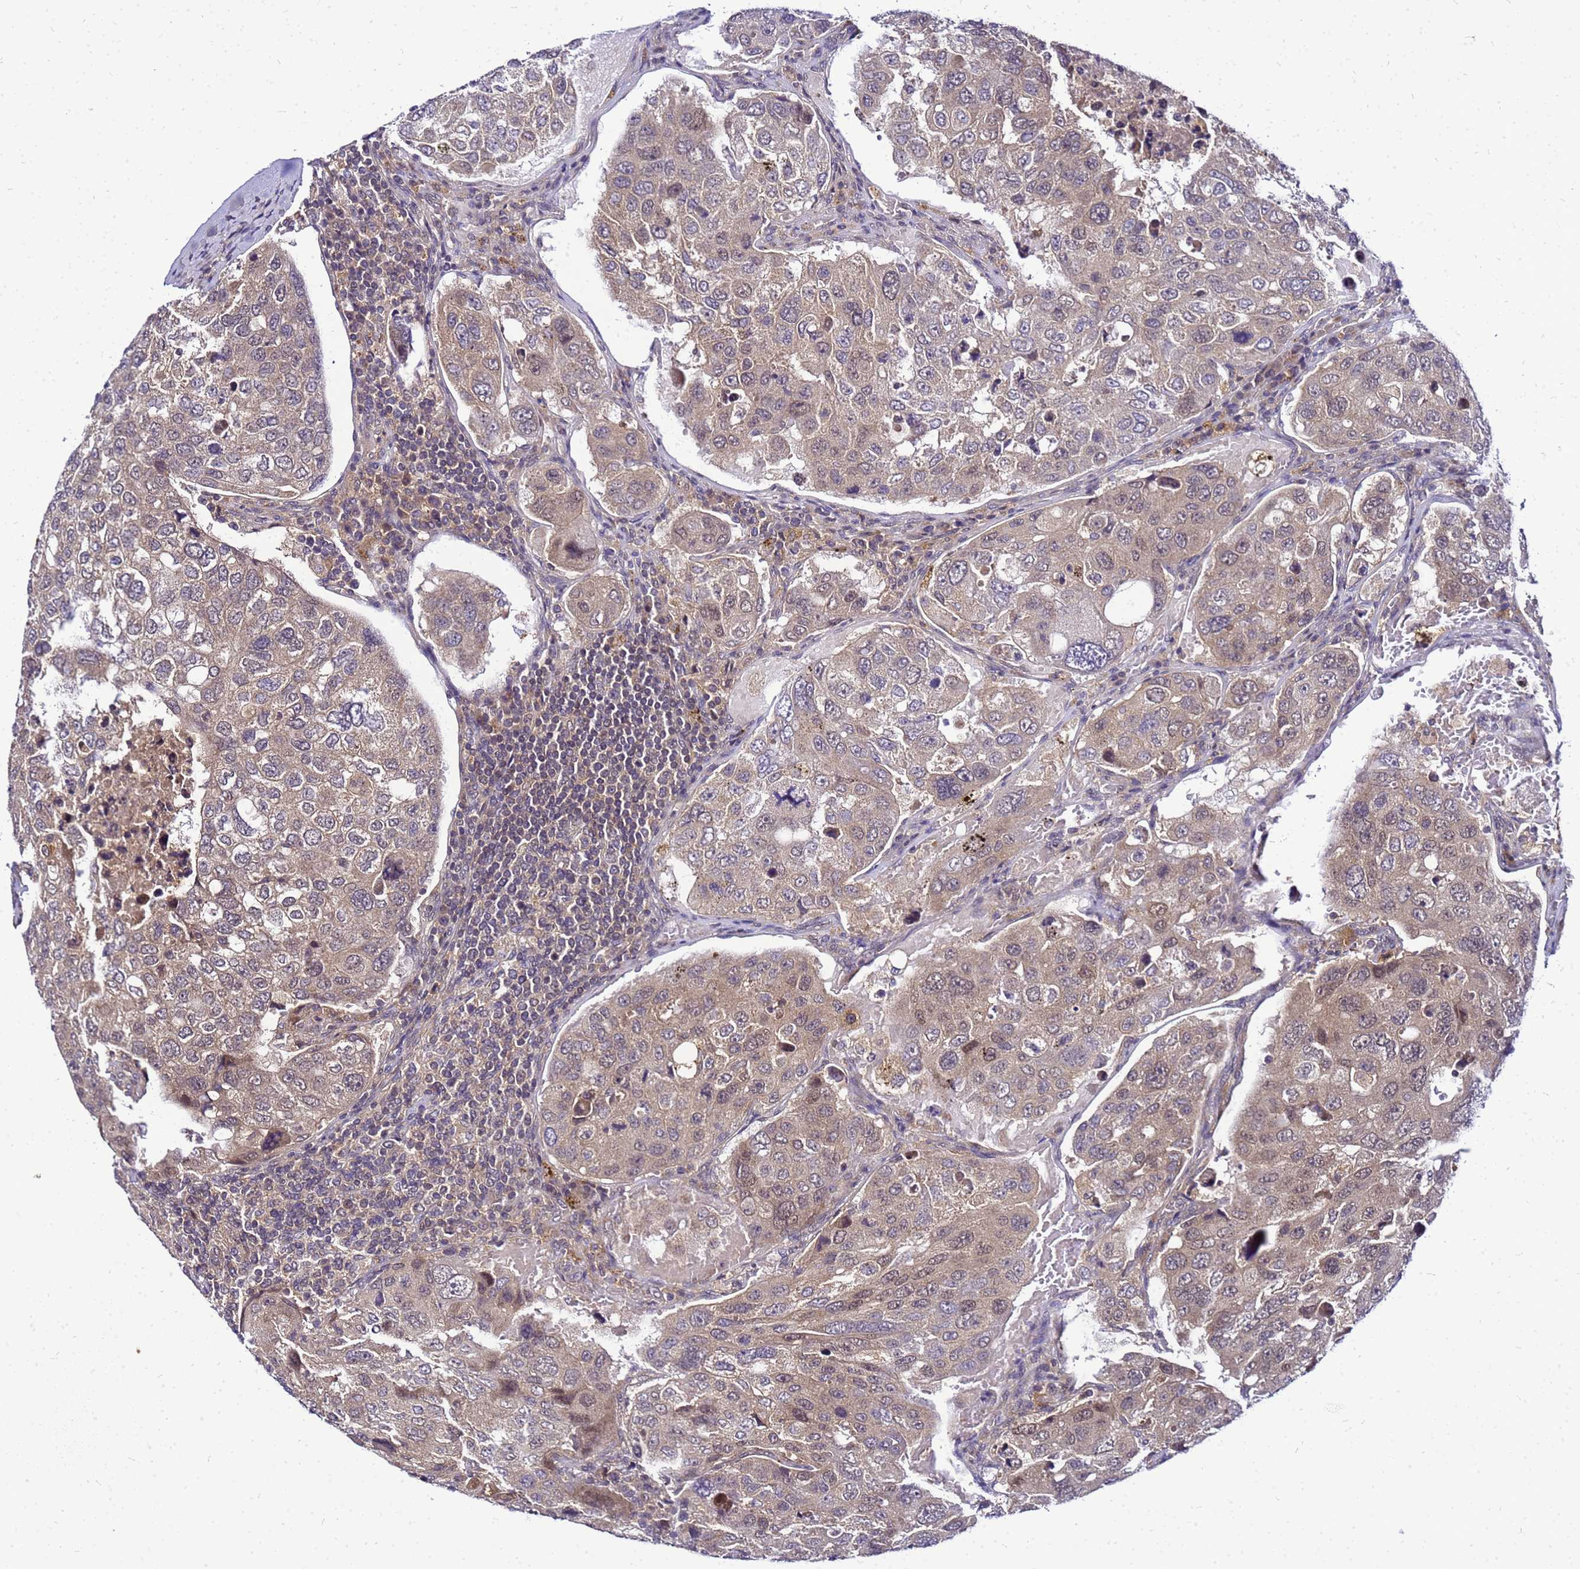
{"staining": {"intensity": "weak", "quantity": "25%-75%", "location": "cytoplasmic/membranous,nuclear"}, "tissue": "urothelial cancer", "cell_type": "Tumor cells", "image_type": "cancer", "snomed": [{"axis": "morphology", "description": "Urothelial carcinoma, High grade"}, {"axis": "topography", "description": "Lymph node"}, {"axis": "topography", "description": "Urinary bladder"}], "caption": "This micrograph shows immunohistochemistry (IHC) staining of urothelial cancer, with low weak cytoplasmic/membranous and nuclear expression in approximately 25%-75% of tumor cells.", "gene": "SAT1", "patient": {"sex": "male", "age": 51}}